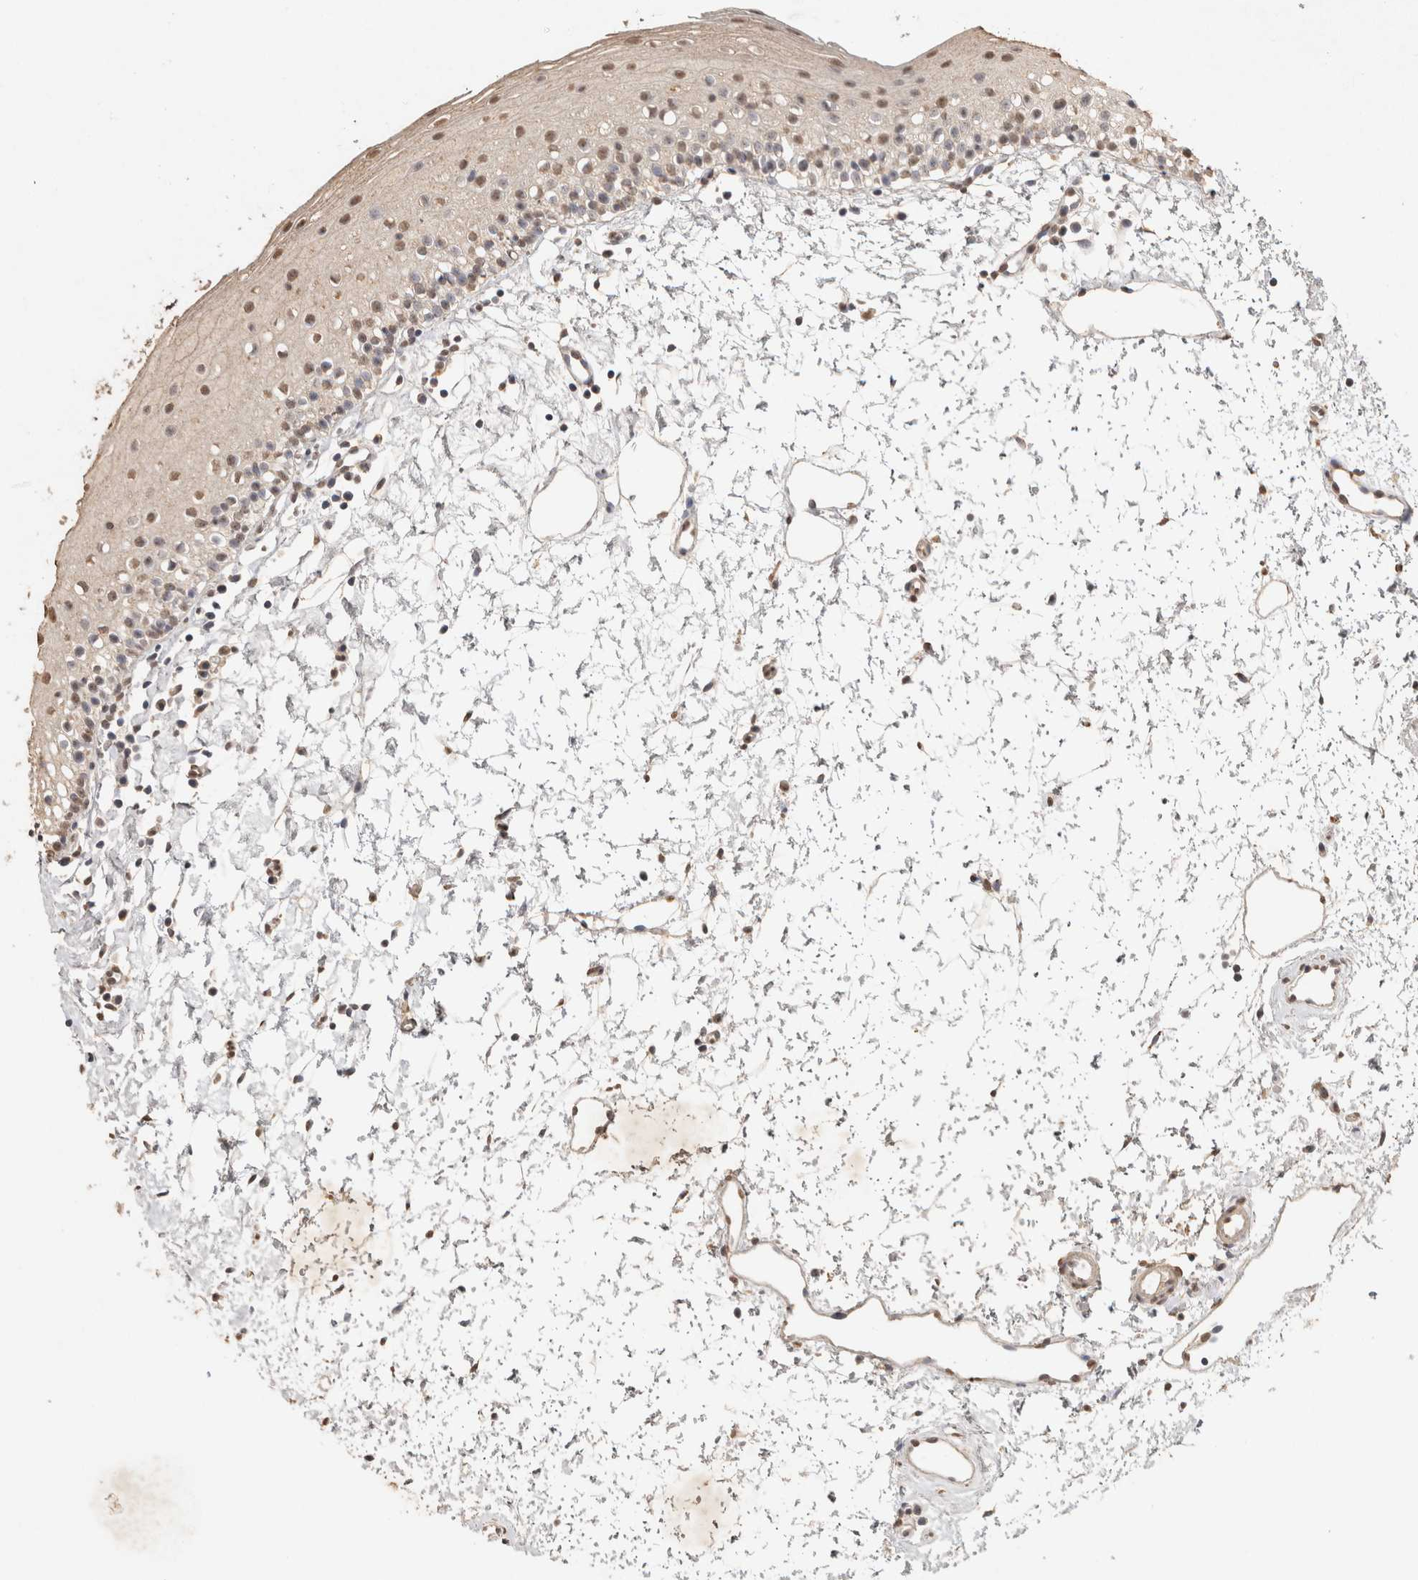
{"staining": {"intensity": "strong", "quantity": "<25%", "location": "cytoplasmic/membranous,nuclear"}, "tissue": "oral mucosa", "cell_type": "Squamous epithelial cells", "image_type": "normal", "snomed": [{"axis": "morphology", "description": "Normal tissue, NOS"}, {"axis": "topography", "description": "Oral tissue"}], "caption": "Immunohistochemistry histopathology image of normal oral mucosa: oral mucosa stained using immunohistochemistry demonstrates medium levels of strong protein expression localized specifically in the cytoplasmic/membranous,nuclear of squamous epithelial cells, appearing as a cytoplasmic/membranous,nuclear brown color.", "gene": "FAM3A", "patient": {"sex": "male", "age": 28}}